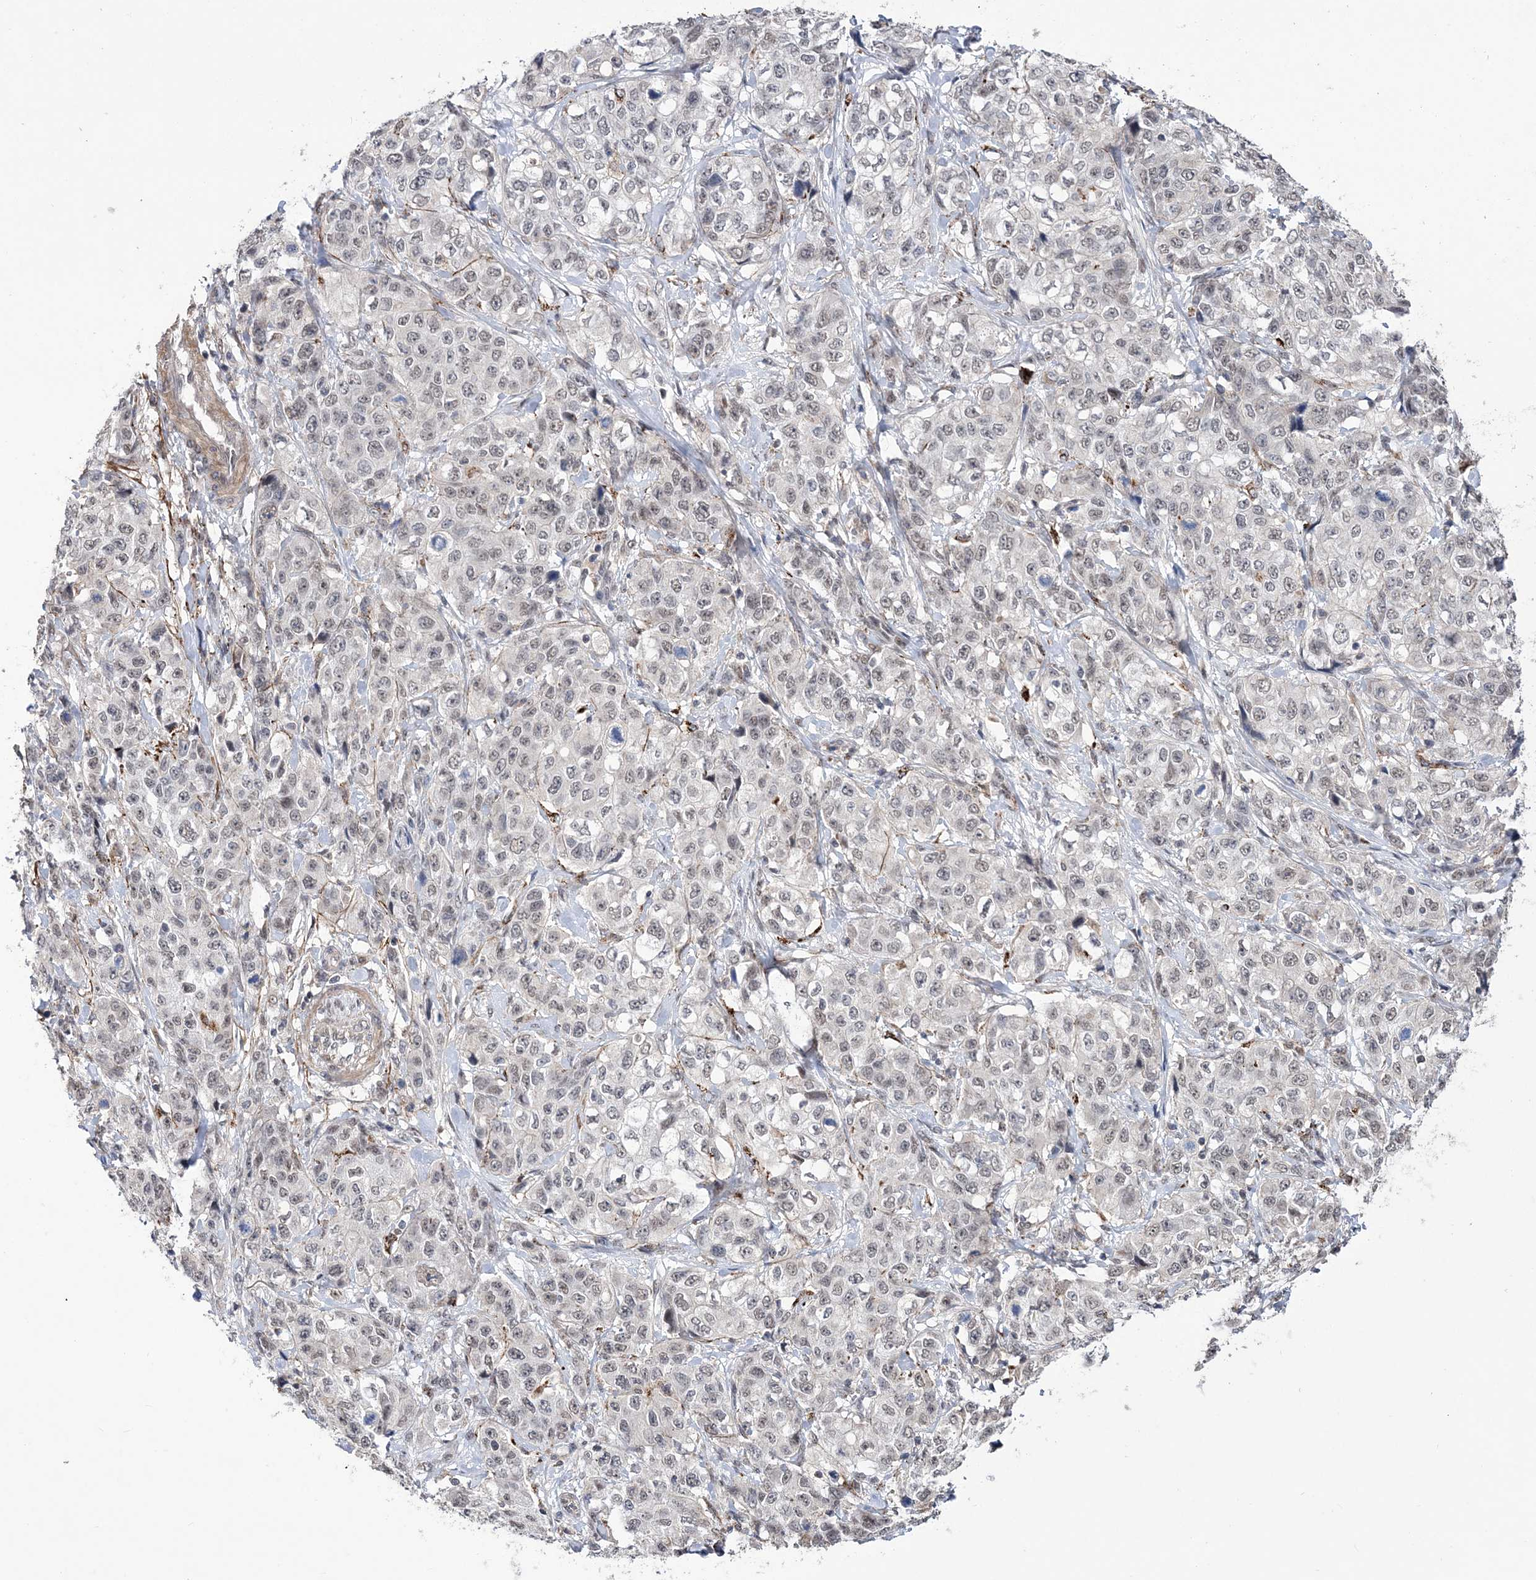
{"staining": {"intensity": "weak", "quantity": "<25%", "location": "nuclear"}, "tissue": "stomach cancer", "cell_type": "Tumor cells", "image_type": "cancer", "snomed": [{"axis": "morphology", "description": "Adenocarcinoma, NOS"}, {"axis": "topography", "description": "Stomach"}], "caption": "Immunohistochemical staining of human adenocarcinoma (stomach) demonstrates no significant expression in tumor cells.", "gene": "BOD1L1", "patient": {"sex": "male", "age": 48}}